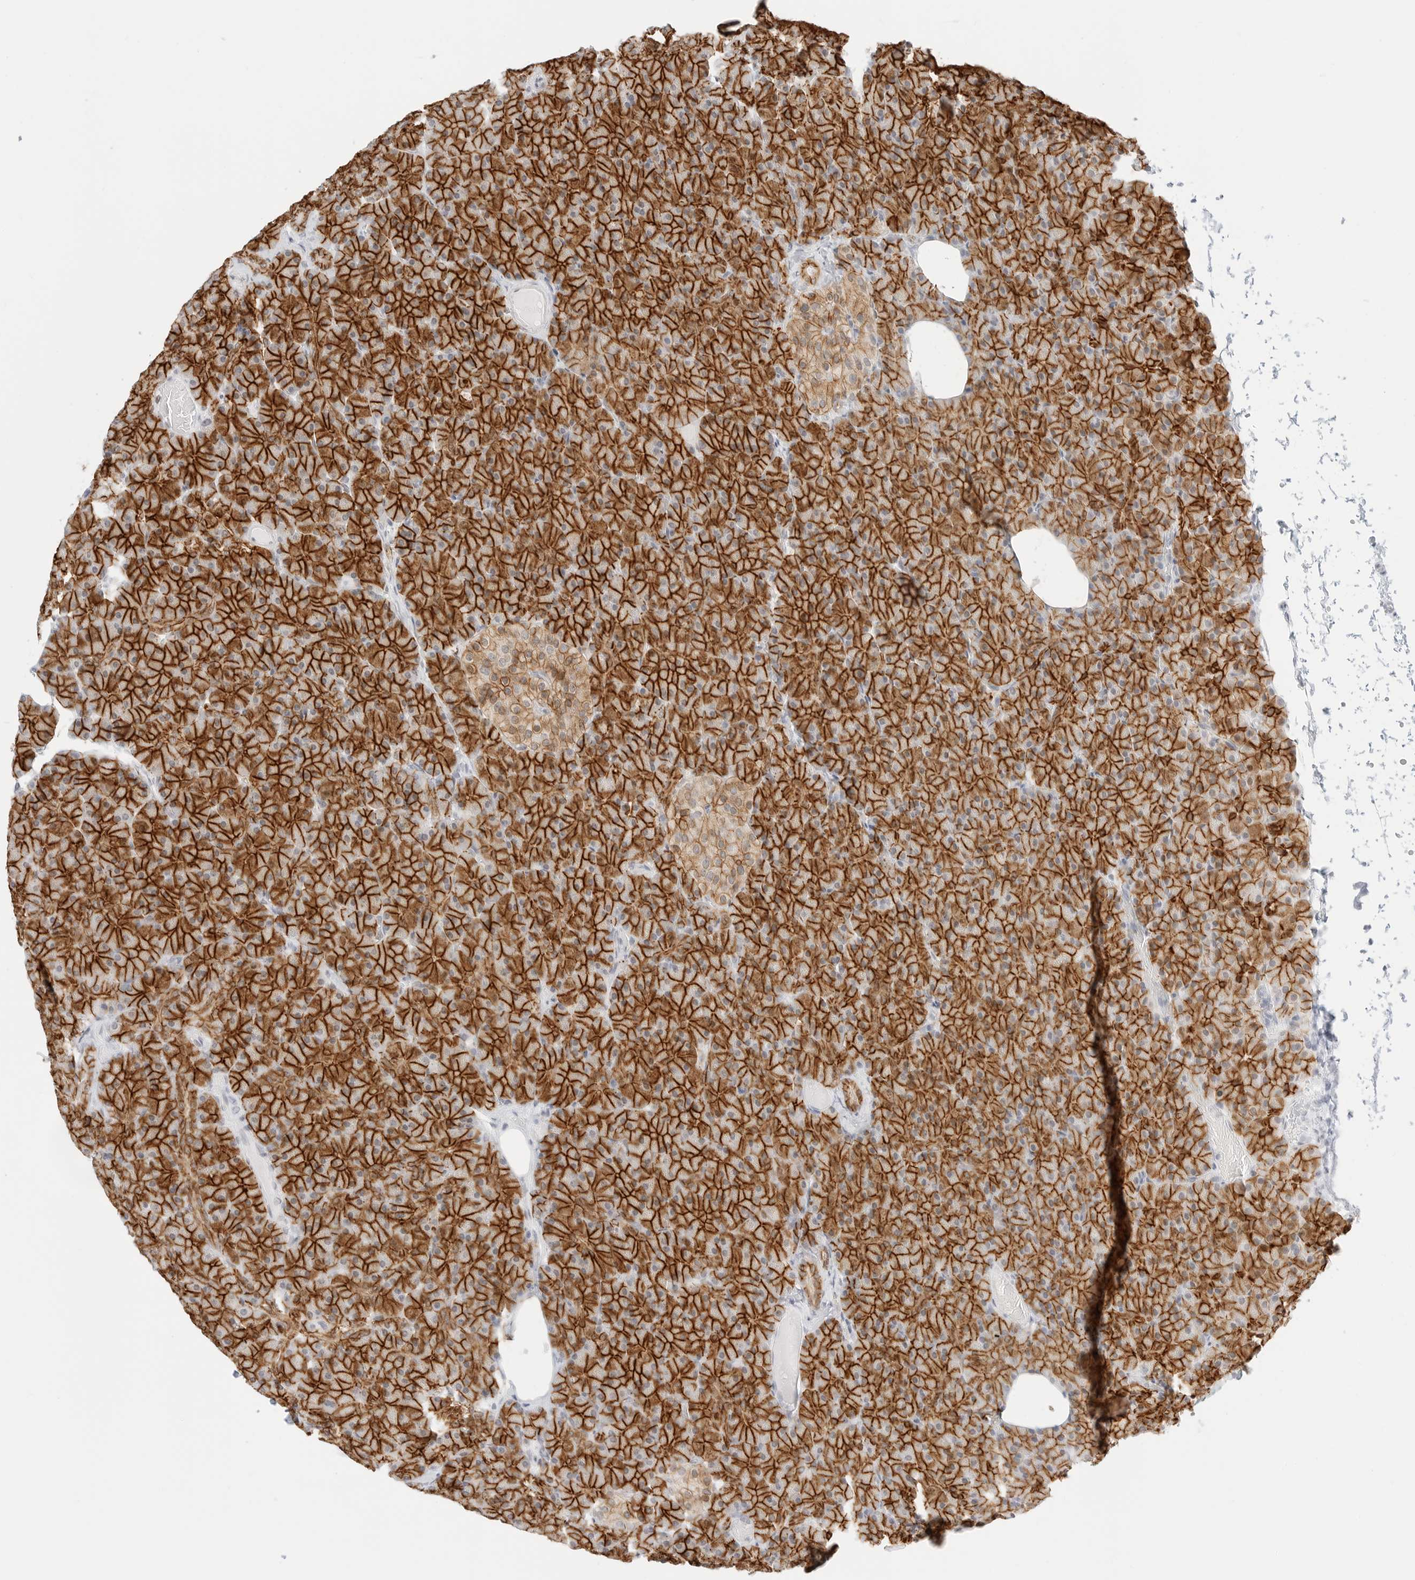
{"staining": {"intensity": "strong", "quantity": ">75%", "location": "cytoplasmic/membranous"}, "tissue": "pancreas", "cell_type": "Exocrine glandular cells", "image_type": "normal", "snomed": [{"axis": "morphology", "description": "Normal tissue, NOS"}, {"axis": "topography", "description": "Pancreas"}], "caption": "The immunohistochemical stain shows strong cytoplasmic/membranous staining in exocrine glandular cells of unremarkable pancreas. (IHC, brightfield microscopy, high magnification).", "gene": "CDH1", "patient": {"sex": "female", "age": 43}}